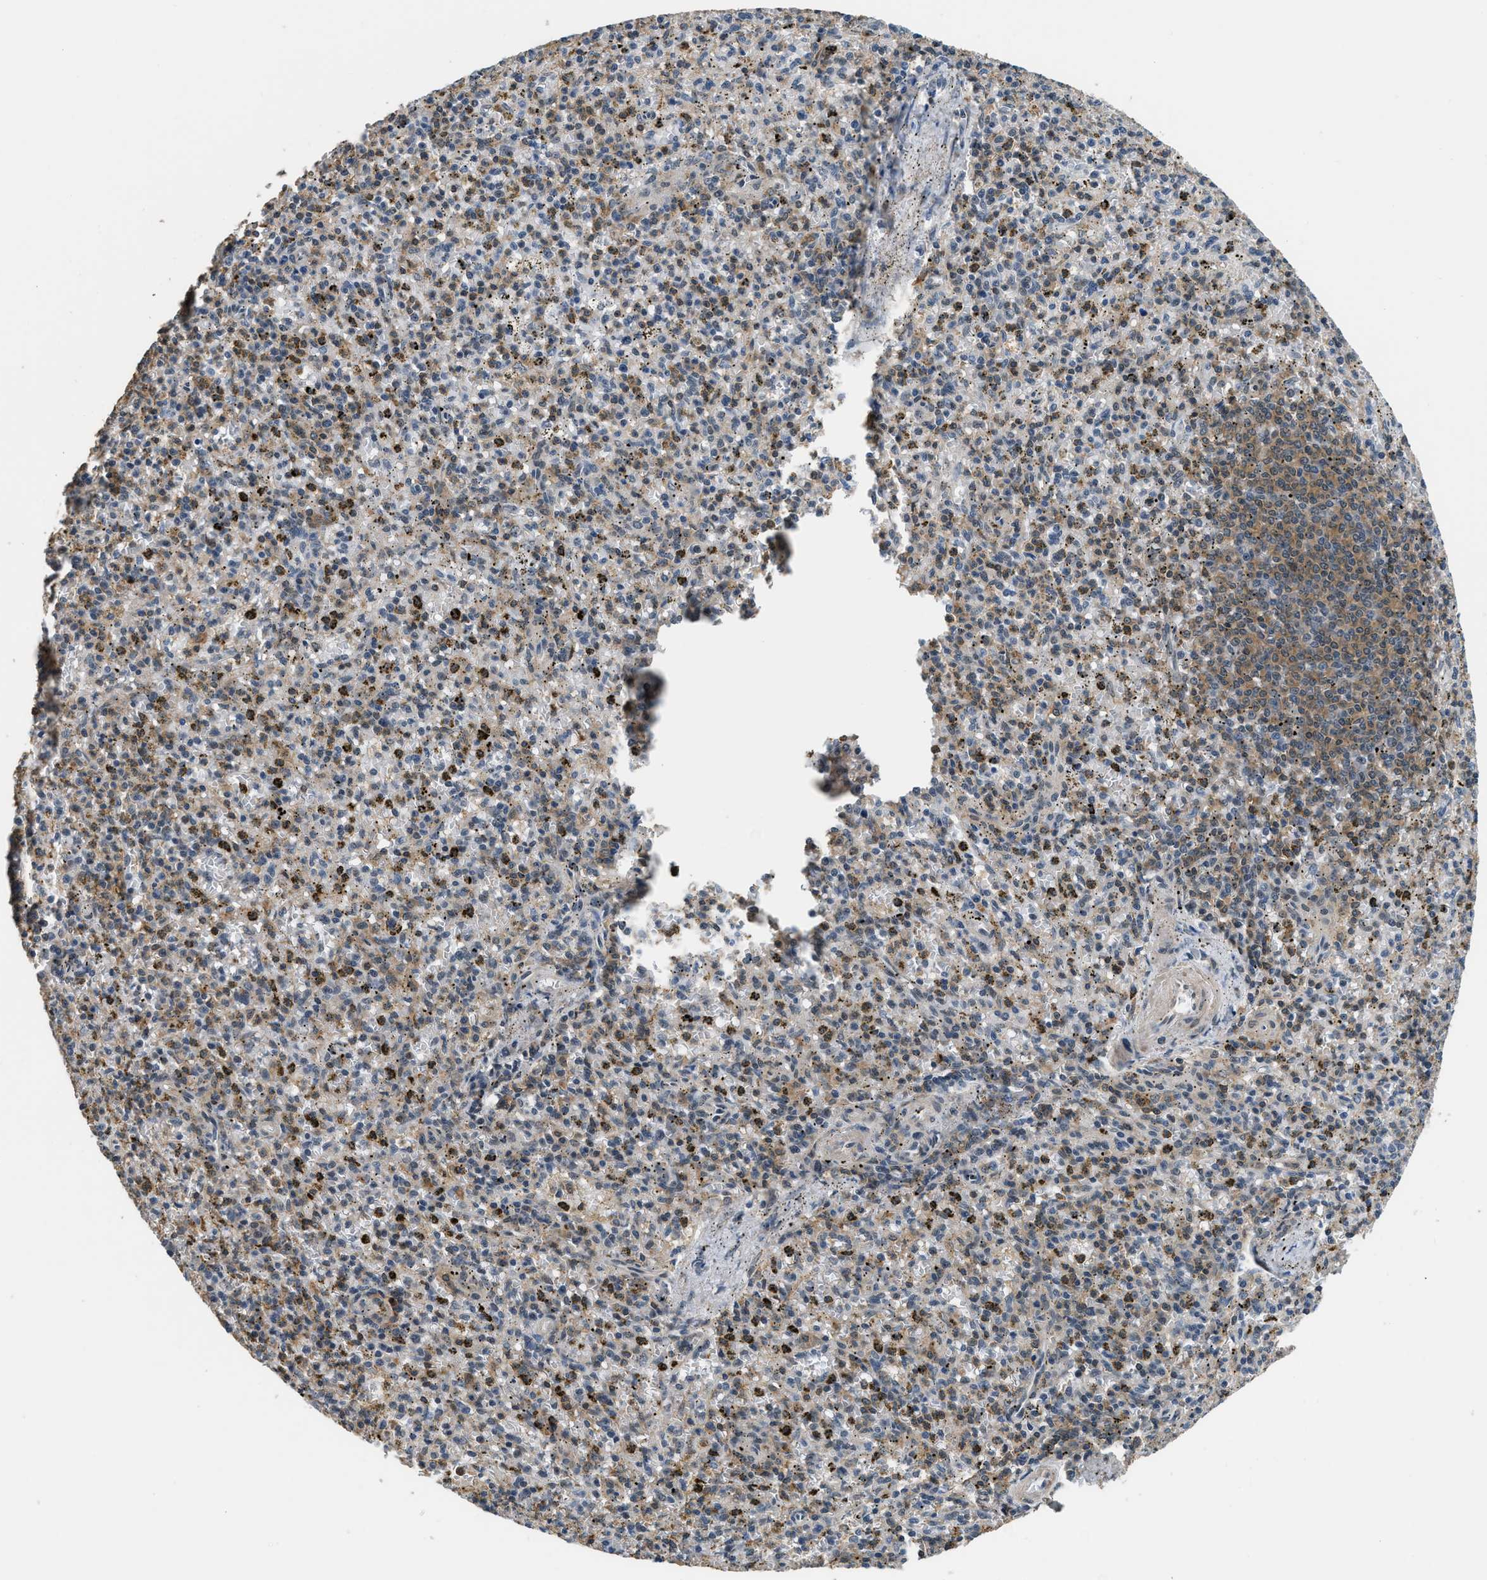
{"staining": {"intensity": "weak", "quantity": "25%-75%", "location": "cytoplasmic/membranous"}, "tissue": "spleen", "cell_type": "Cells in red pulp", "image_type": "normal", "snomed": [{"axis": "morphology", "description": "Normal tissue, NOS"}, {"axis": "topography", "description": "Spleen"}], "caption": "High-magnification brightfield microscopy of normal spleen stained with DAB (3,3'-diaminobenzidine) (brown) and counterstained with hematoxylin (blue). cells in red pulp exhibit weak cytoplasmic/membranous expression is appreciated in about25%-75% of cells. (brown staining indicates protein expression, while blue staining denotes nuclei).", "gene": "MTMR1", "patient": {"sex": "male", "age": 72}}